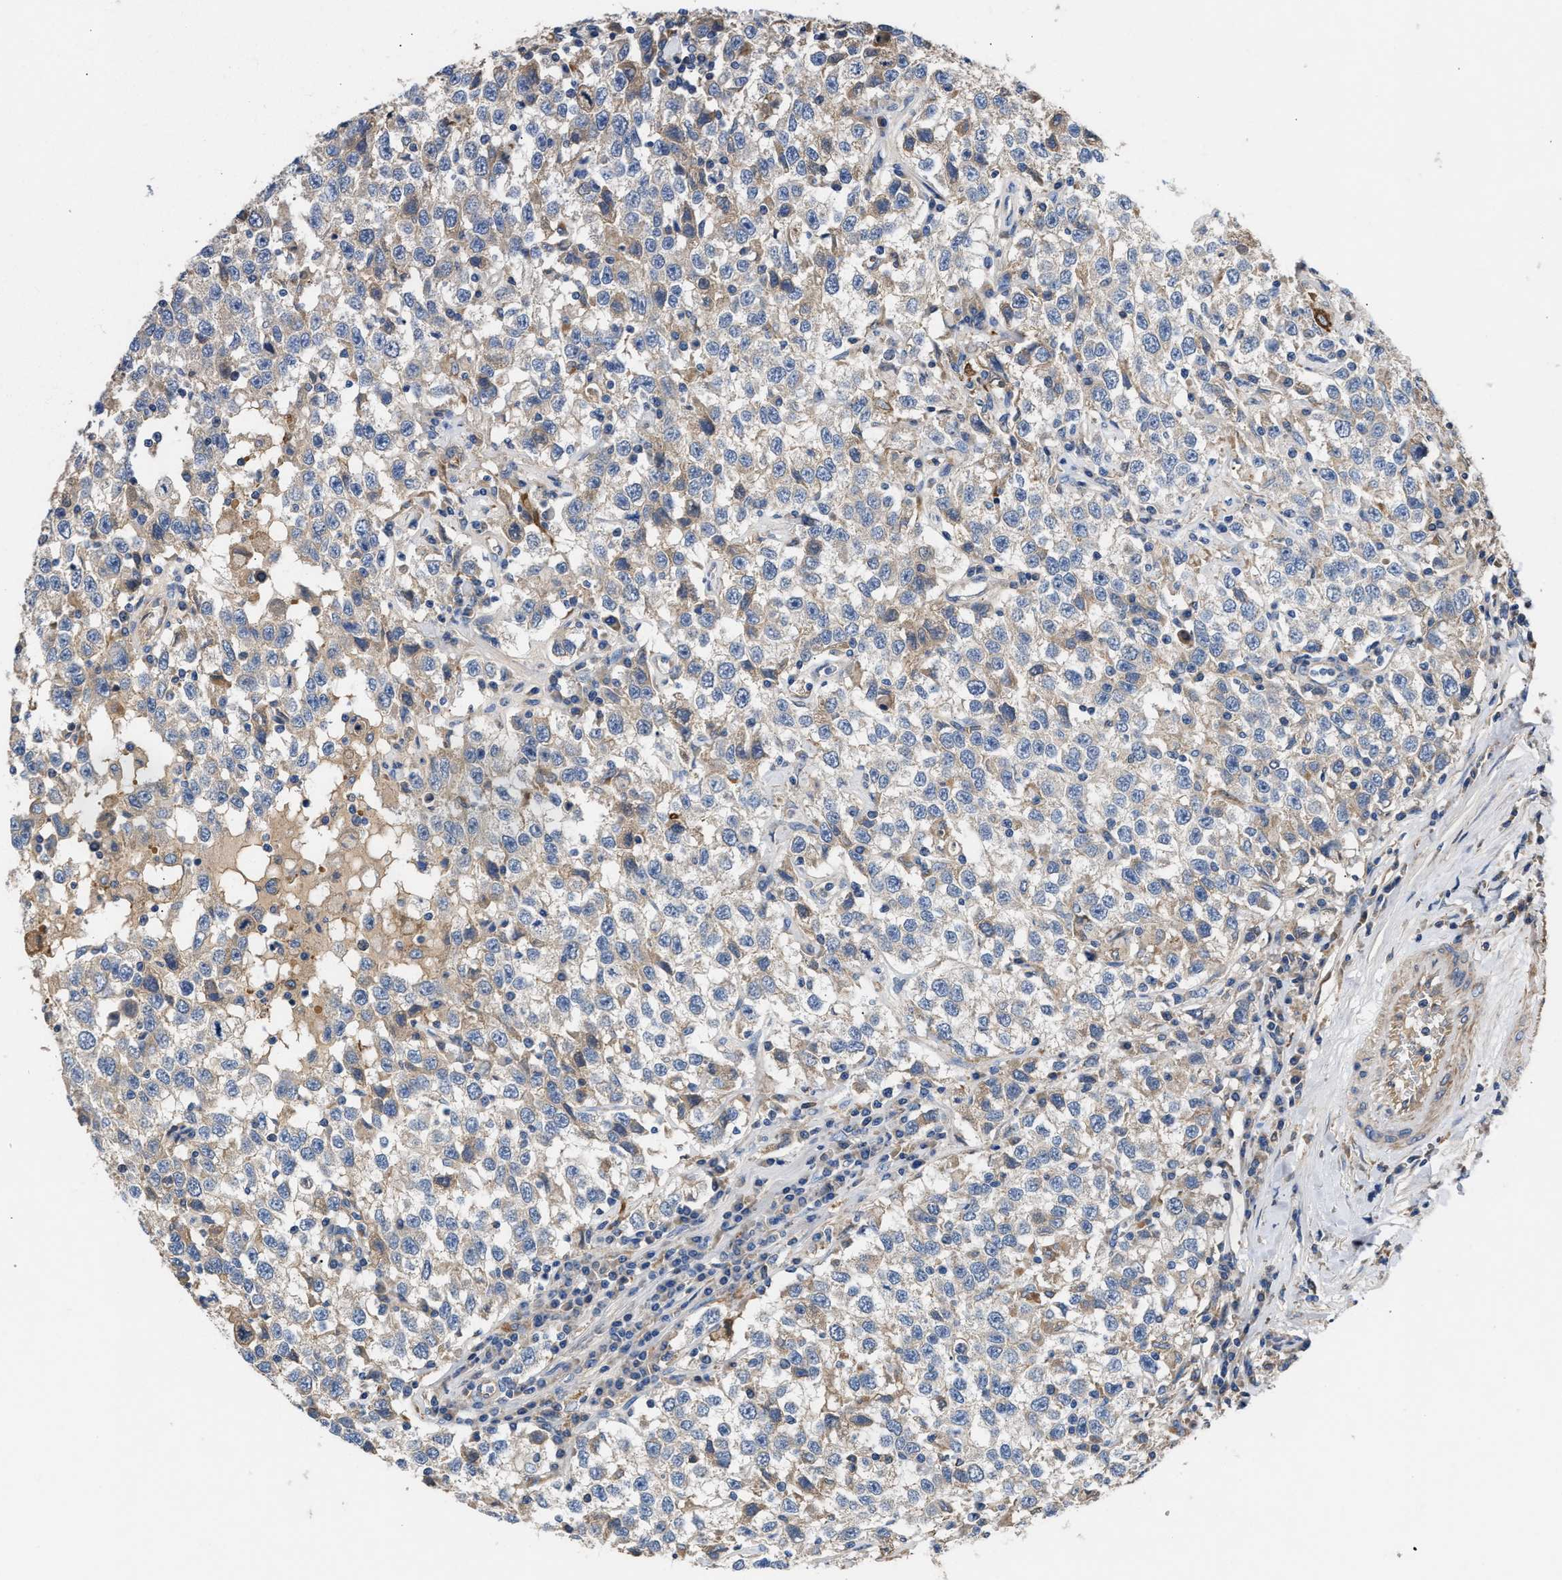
{"staining": {"intensity": "negative", "quantity": "none", "location": "none"}, "tissue": "testis cancer", "cell_type": "Tumor cells", "image_type": "cancer", "snomed": [{"axis": "morphology", "description": "Seminoma, NOS"}, {"axis": "topography", "description": "Testis"}], "caption": "Immunohistochemistry micrograph of testis cancer (seminoma) stained for a protein (brown), which exhibits no positivity in tumor cells. The staining was performed using DAB to visualize the protein expression in brown, while the nuclei were stained in blue with hematoxylin (Magnification: 20x).", "gene": "CCDC171", "patient": {"sex": "male", "age": 41}}